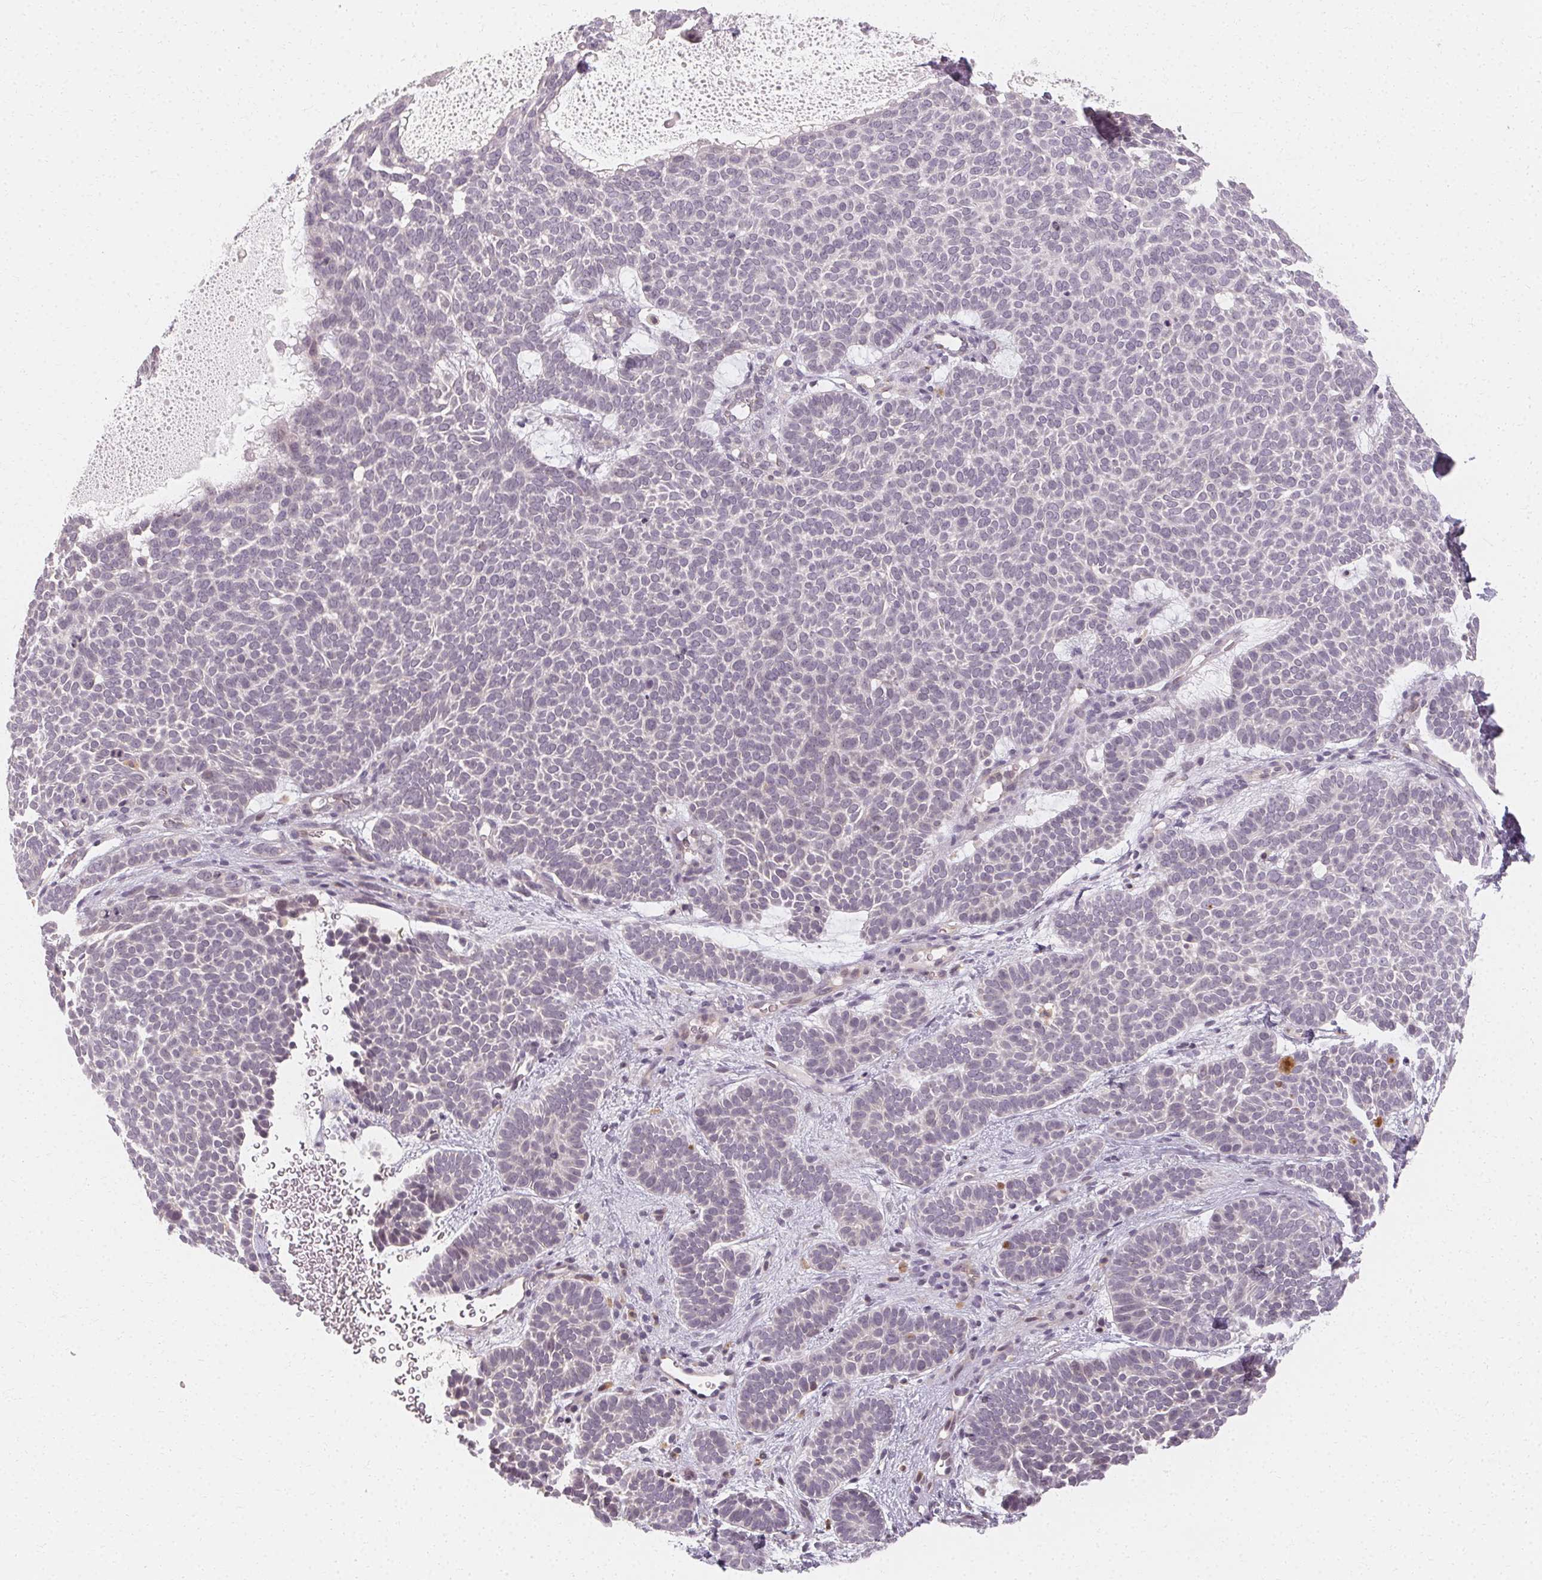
{"staining": {"intensity": "negative", "quantity": "none", "location": "none"}, "tissue": "skin cancer", "cell_type": "Tumor cells", "image_type": "cancer", "snomed": [{"axis": "morphology", "description": "Basal cell carcinoma"}, {"axis": "topography", "description": "Skin"}], "caption": "Basal cell carcinoma (skin) was stained to show a protein in brown. There is no significant expression in tumor cells.", "gene": "CLCNKB", "patient": {"sex": "female", "age": 82}}